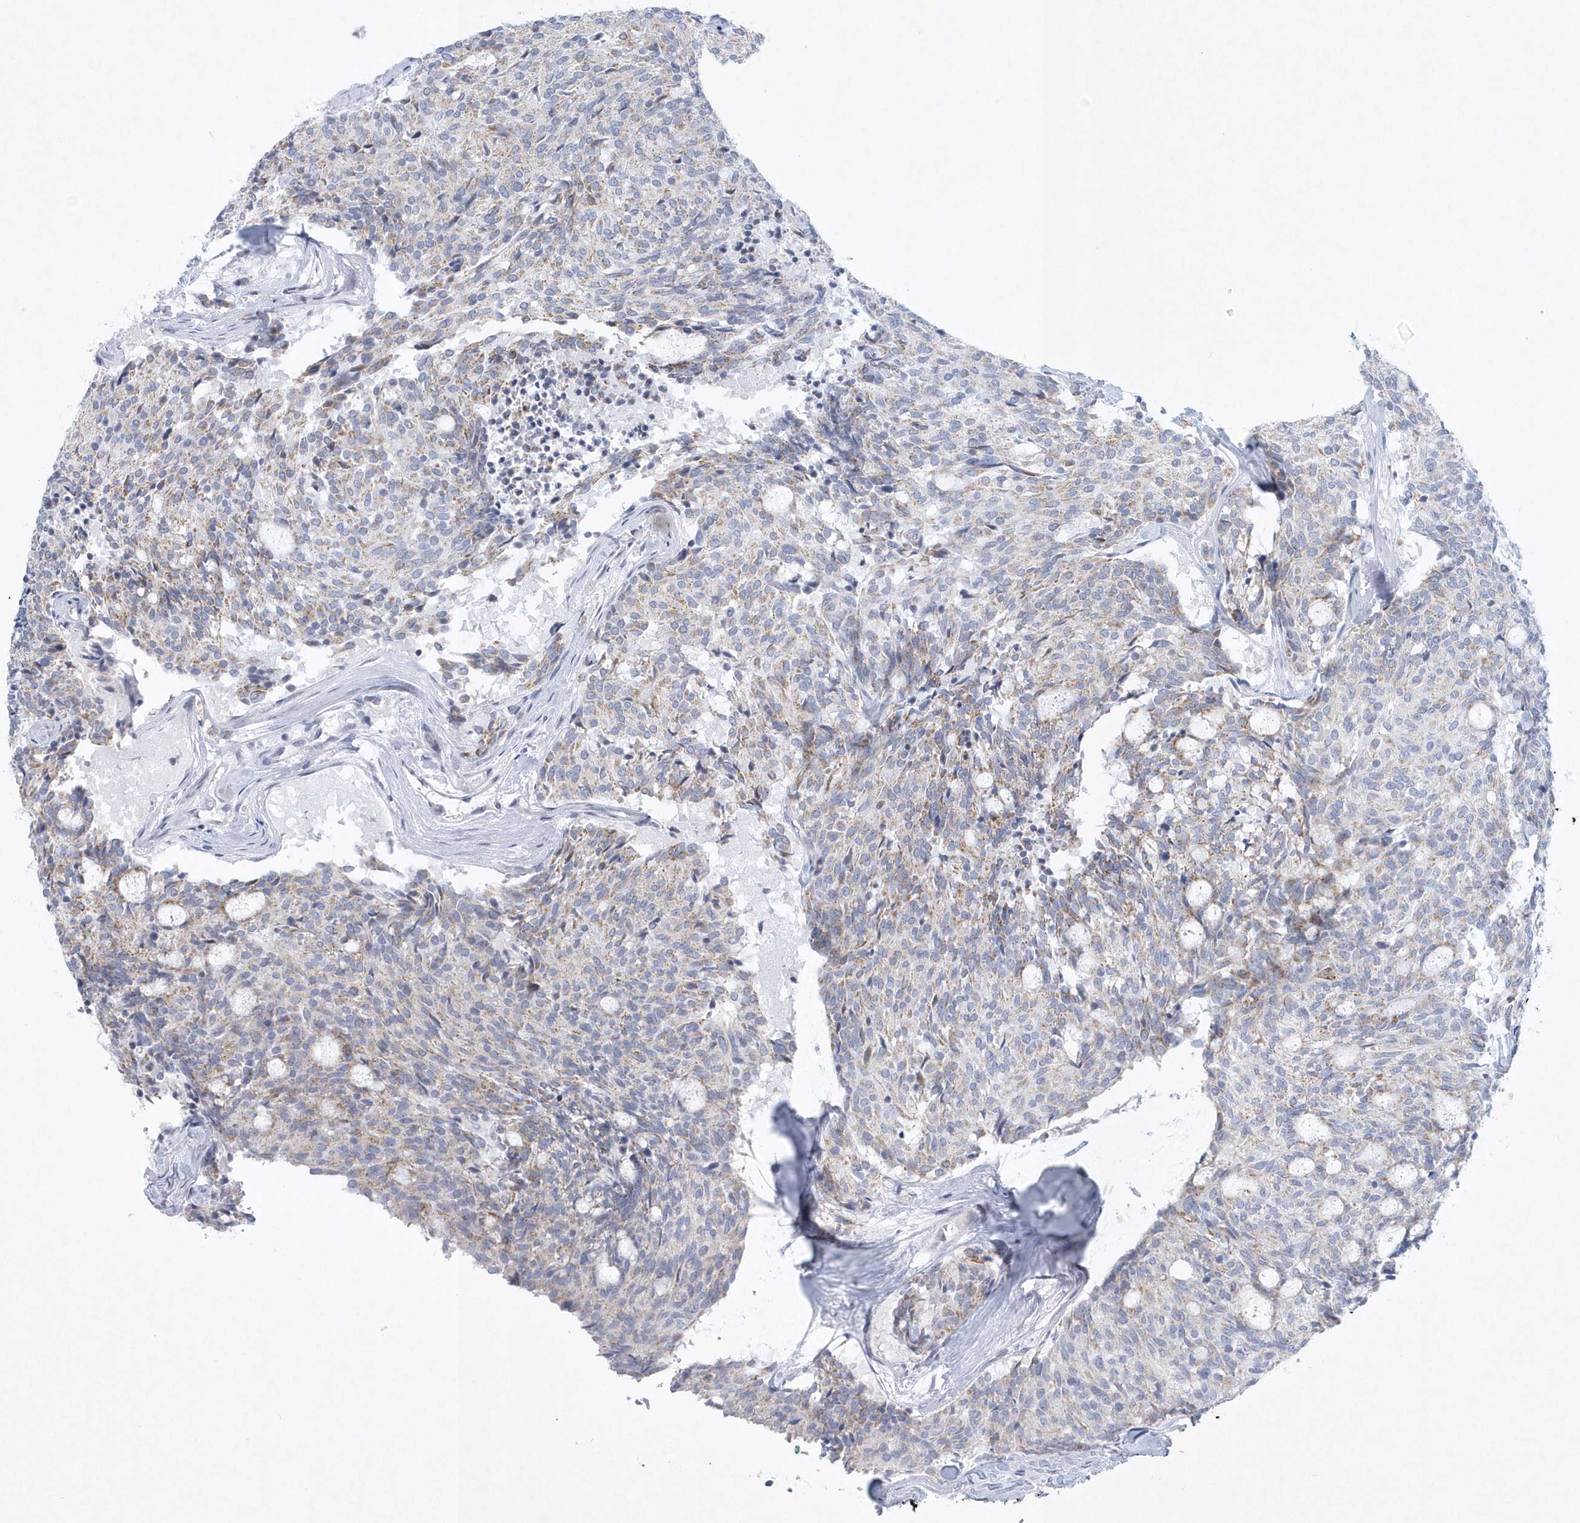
{"staining": {"intensity": "weak", "quantity": "<25%", "location": "cytoplasmic/membranous"}, "tissue": "carcinoid", "cell_type": "Tumor cells", "image_type": "cancer", "snomed": [{"axis": "morphology", "description": "Carcinoid, malignant, NOS"}, {"axis": "topography", "description": "Pancreas"}], "caption": "The histopathology image displays no staining of tumor cells in carcinoid.", "gene": "NIPAL1", "patient": {"sex": "female", "age": 54}}